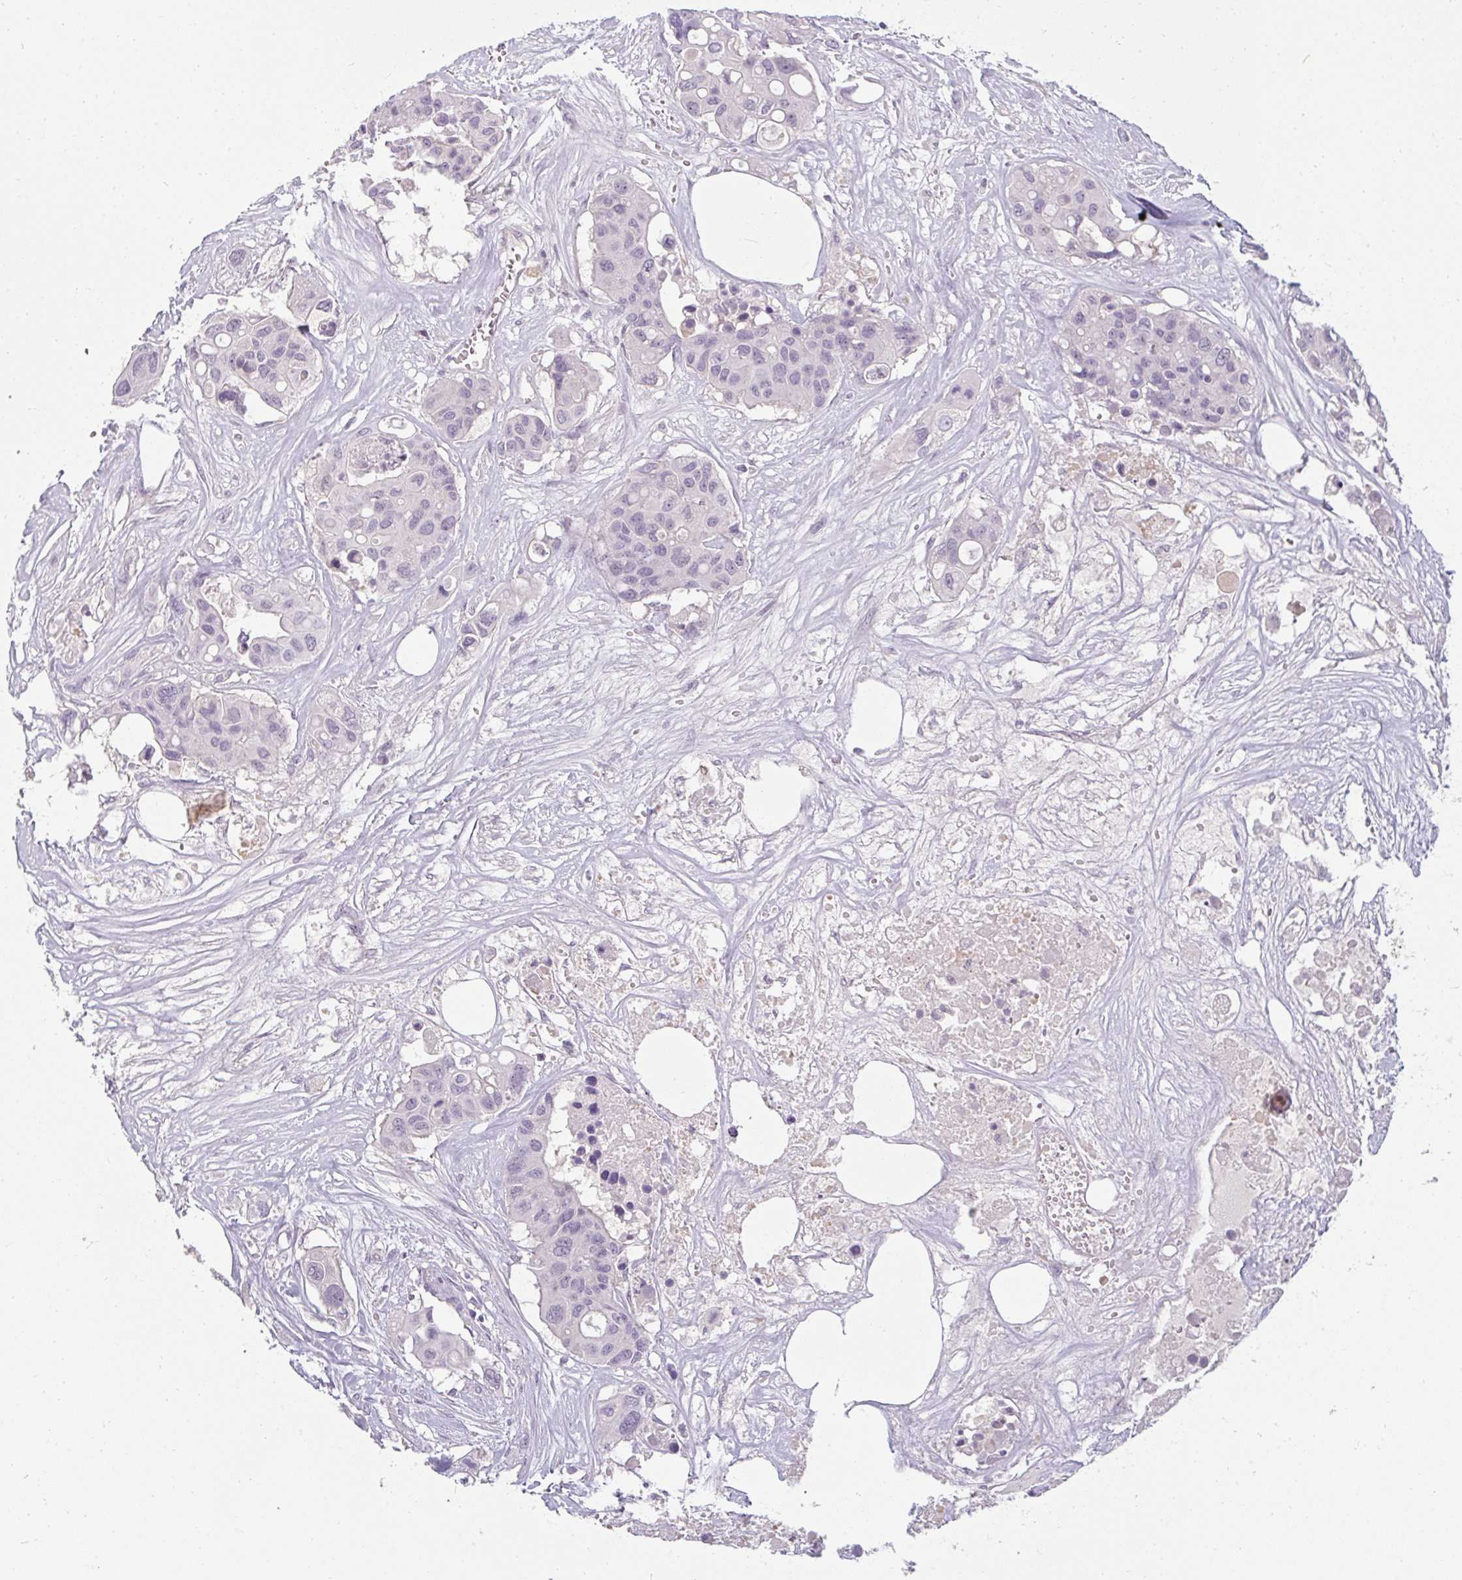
{"staining": {"intensity": "weak", "quantity": "<25%", "location": "nuclear"}, "tissue": "colorectal cancer", "cell_type": "Tumor cells", "image_type": "cancer", "snomed": [{"axis": "morphology", "description": "Adenocarcinoma, NOS"}, {"axis": "topography", "description": "Colon"}], "caption": "Human colorectal cancer stained for a protein using IHC displays no expression in tumor cells.", "gene": "PPFIA4", "patient": {"sex": "male", "age": 77}}